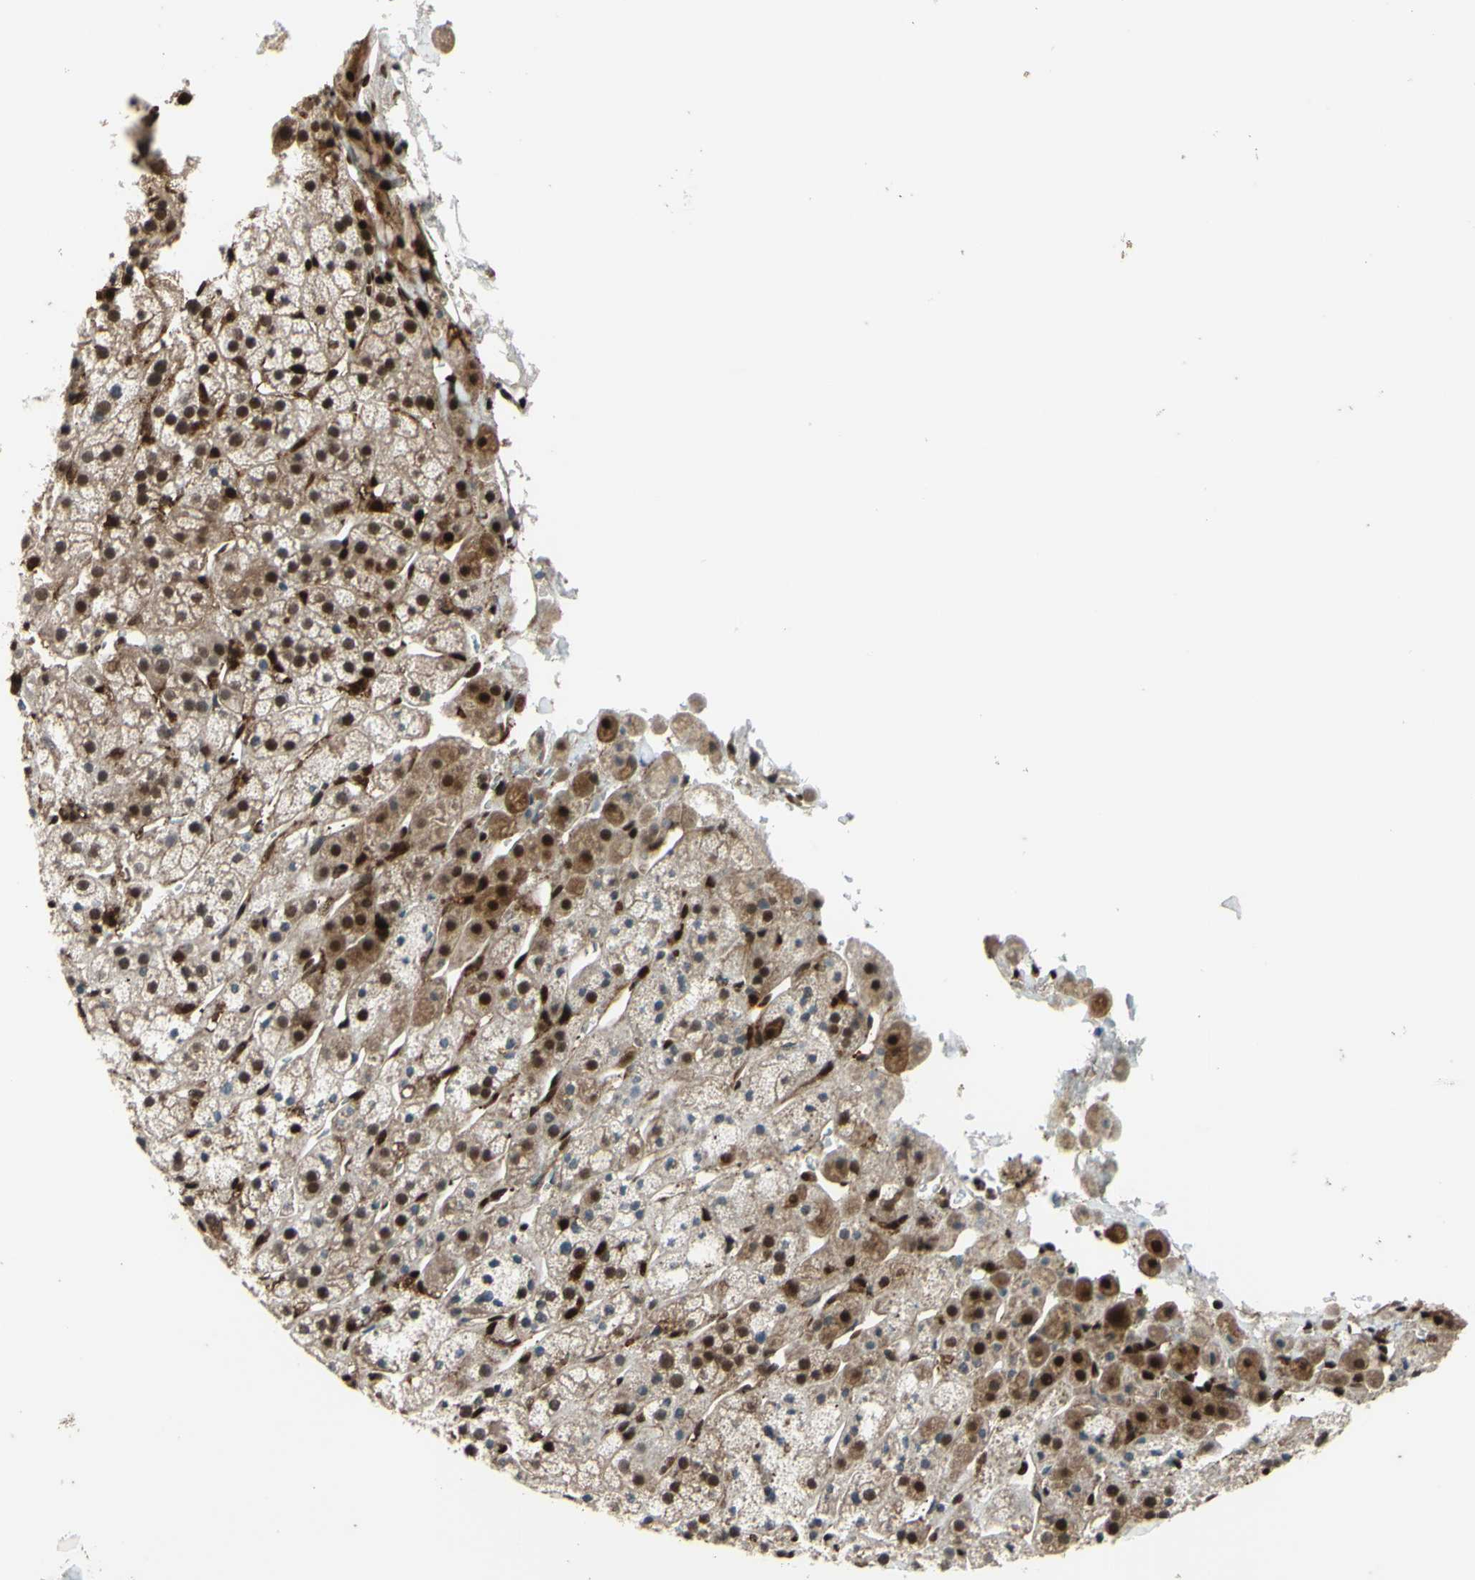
{"staining": {"intensity": "moderate", "quantity": ">75%", "location": "cytoplasmic/membranous,nuclear"}, "tissue": "adrenal gland", "cell_type": "Glandular cells", "image_type": "normal", "snomed": [{"axis": "morphology", "description": "Normal tissue, NOS"}, {"axis": "topography", "description": "Adrenal gland"}], "caption": "Protein staining reveals moderate cytoplasmic/membranous,nuclear staining in approximately >75% of glandular cells in normal adrenal gland. The staining was performed using DAB, with brown indicating positive protein expression. Nuclei are stained blue with hematoxylin.", "gene": "FKBP5", "patient": {"sex": "male", "age": 56}}